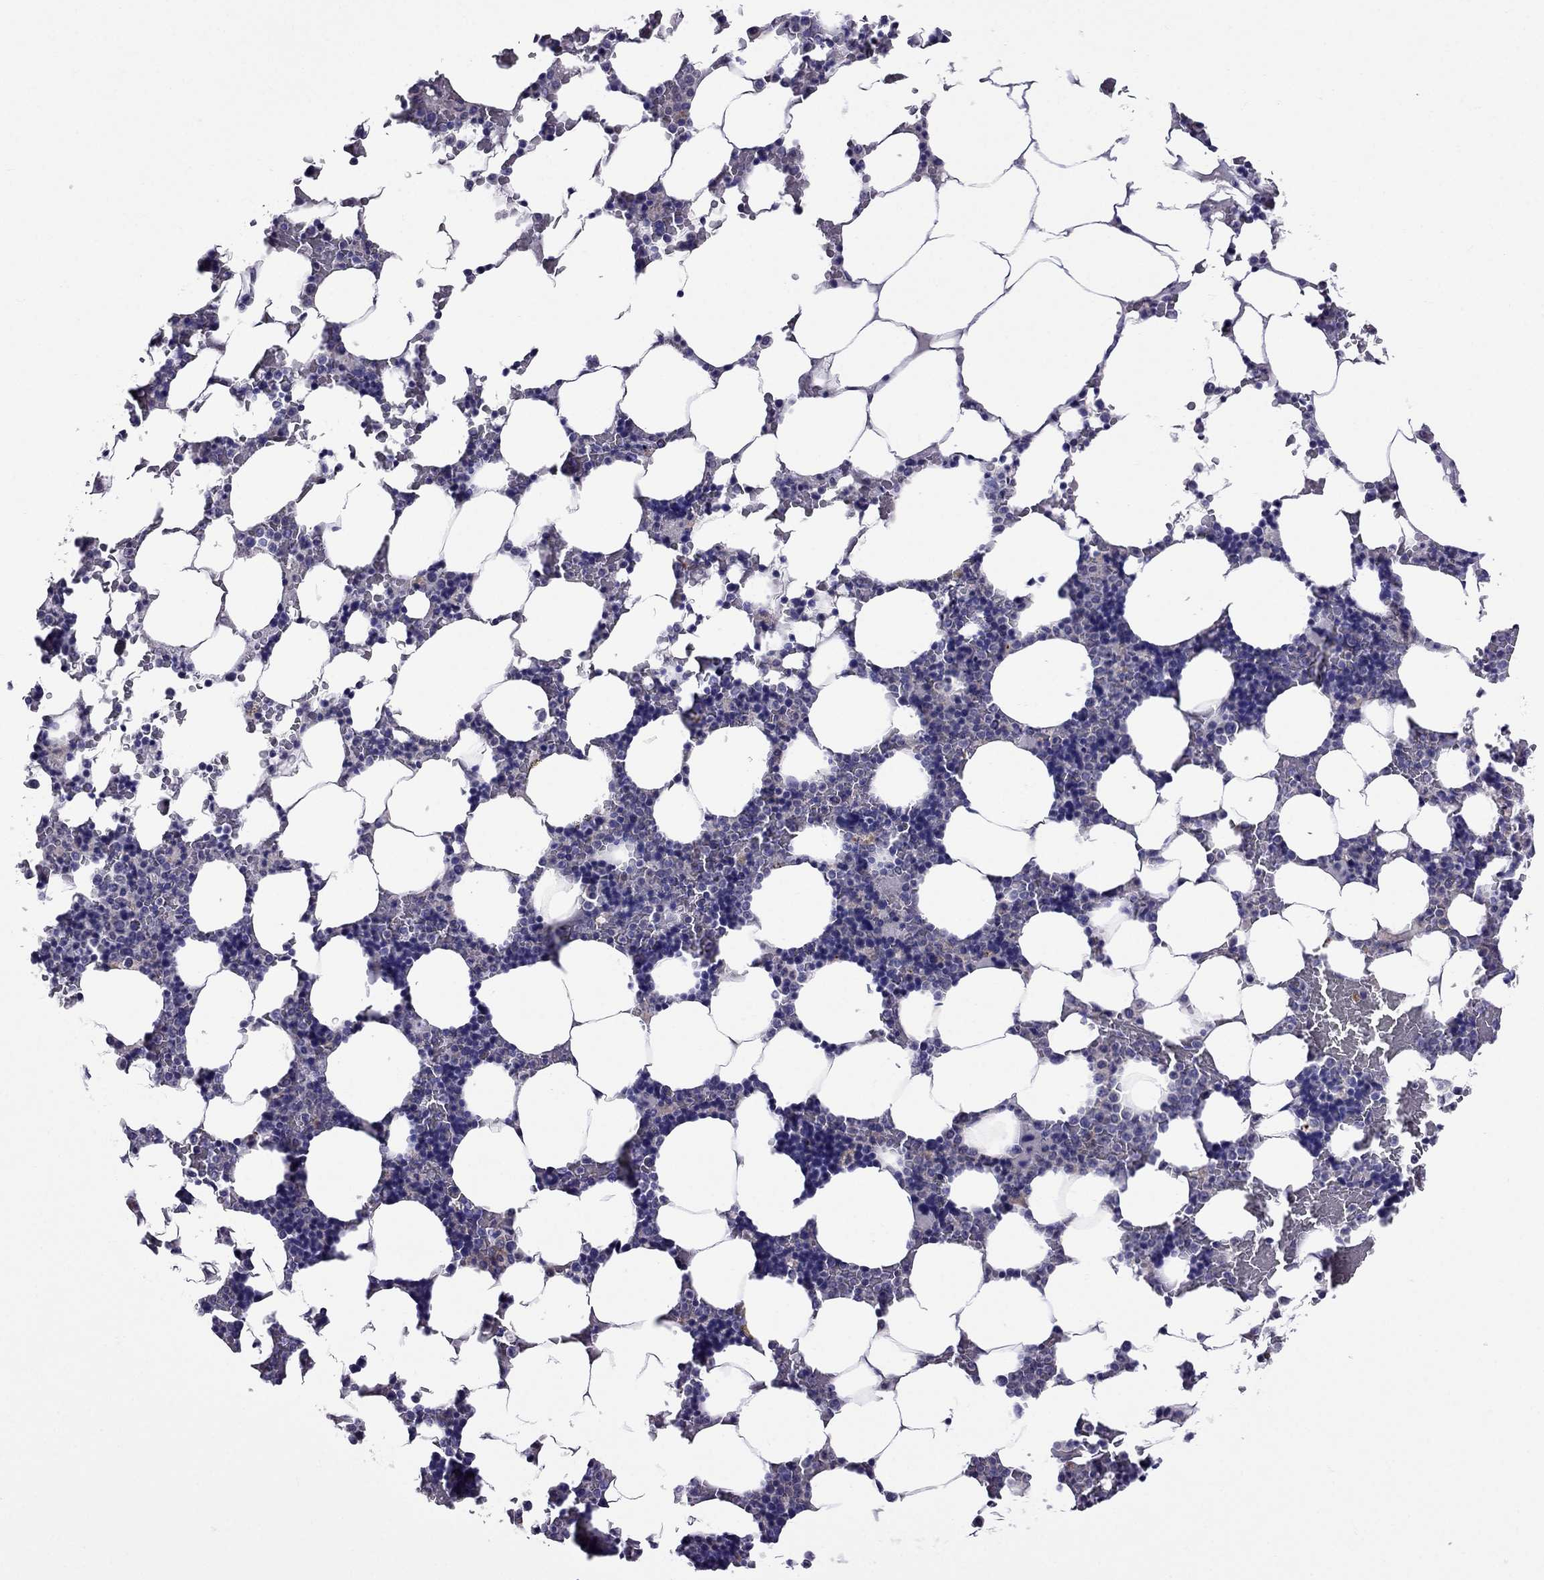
{"staining": {"intensity": "negative", "quantity": "none", "location": "none"}, "tissue": "bone marrow", "cell_type": "Hematopoietic cells", "image_type": "normal", "snomed": [{"axis": "morphology", "description": "Normal tissue, NOS"}, {"axis": "topography", "description": "Bone marrow"}], "caption": "Image shows no significant protein expression in hematopoietic cells of benign bone marrow.", "gene": "OXCT2", "patient": {"sex": "male", "age": 51}}